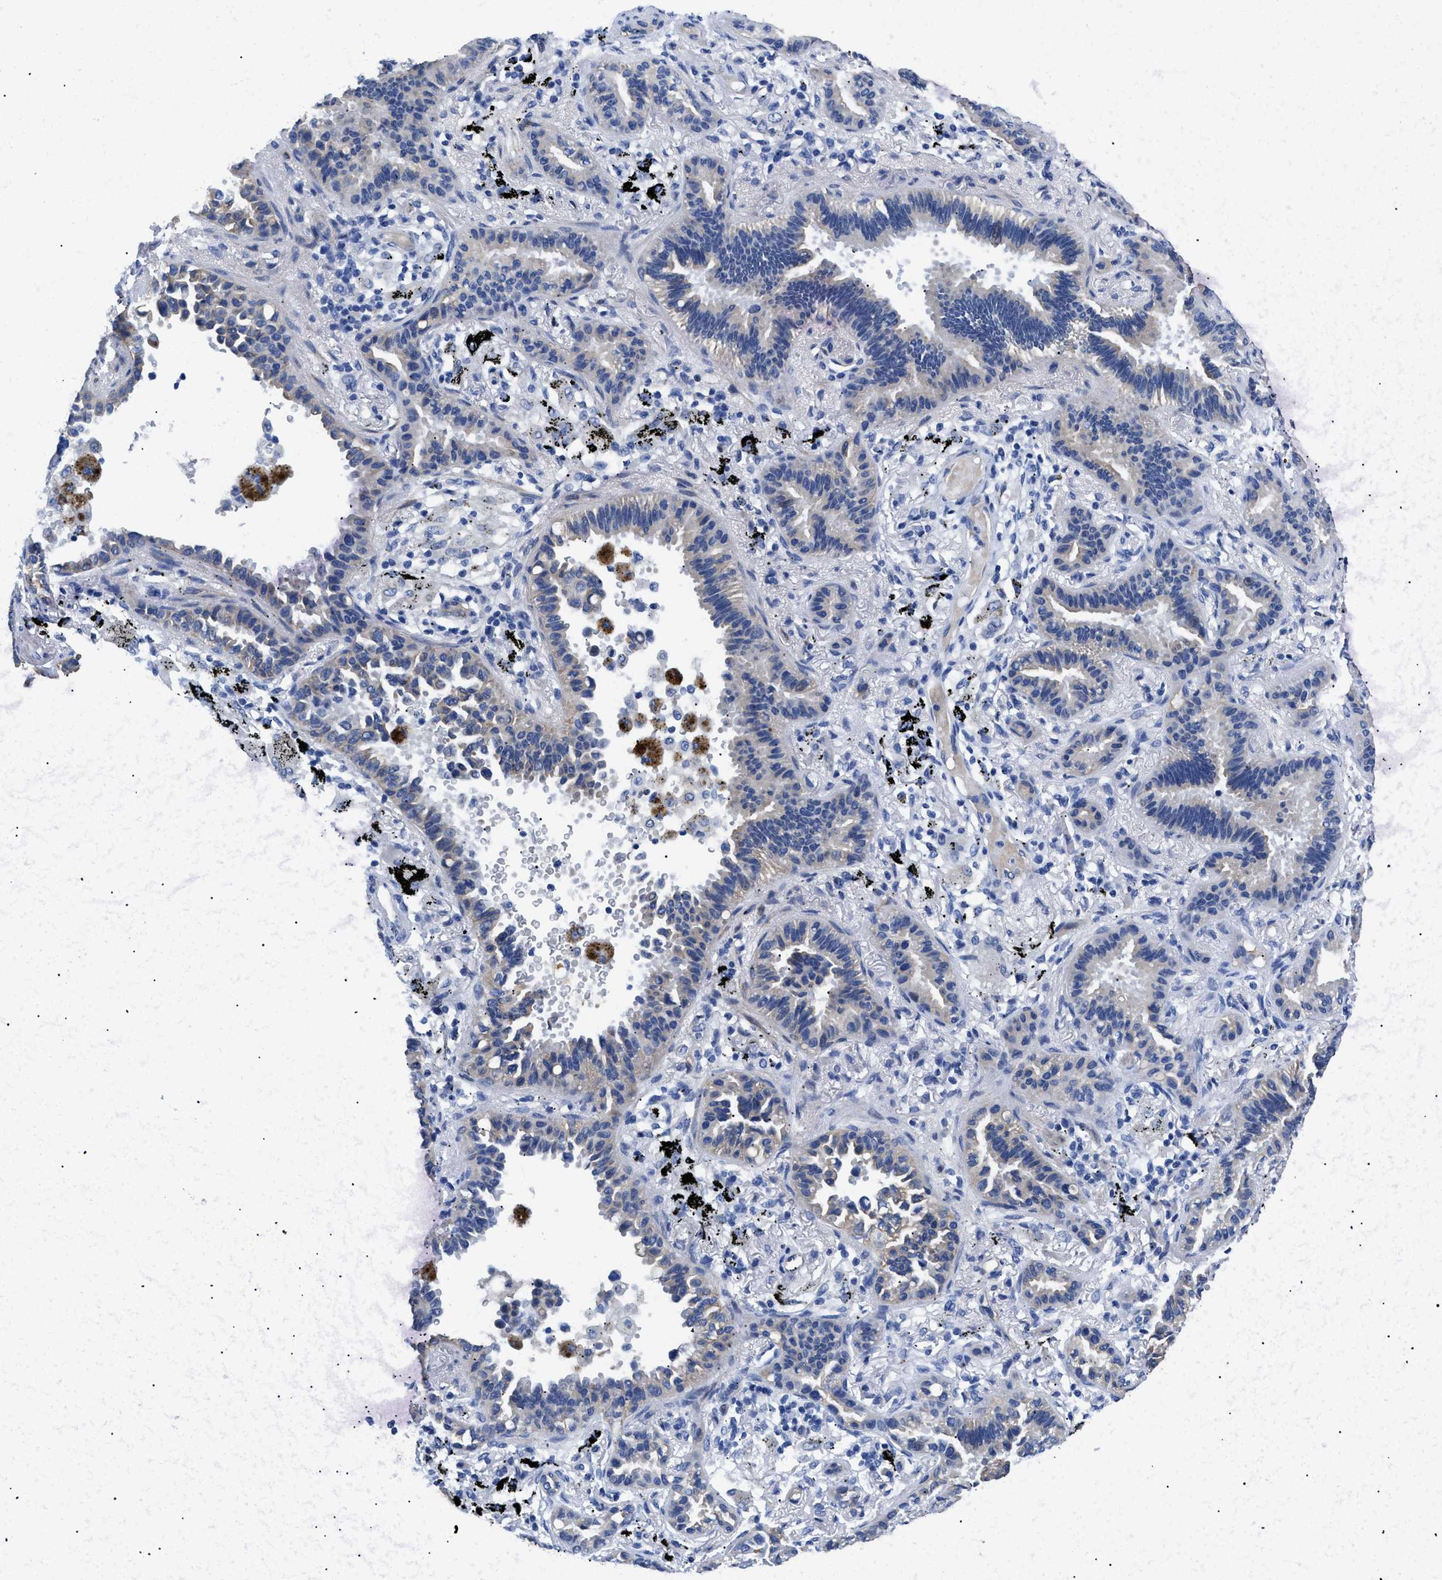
{"staining": {"intensity": "negative", "quantity": "none", "location": "none"}, "tissue": "lung cancer", "cell_type": "Tumor cells", "image_type": "cancer", "snomed": [{"axis": "morphology", "description": "Normal tissue, NOS"}, {"axis": "morphology", "description": "Adenocarcinoma, NOS"}, {"axis": "topography", "description": "Lung"}], "caption": "This is an IHC histopathology image of human lung adenocarcinoma. There is no positivity in tumor cells.", "gene": "TMEM68", "patient": {"sex": "male", "age": 59}}